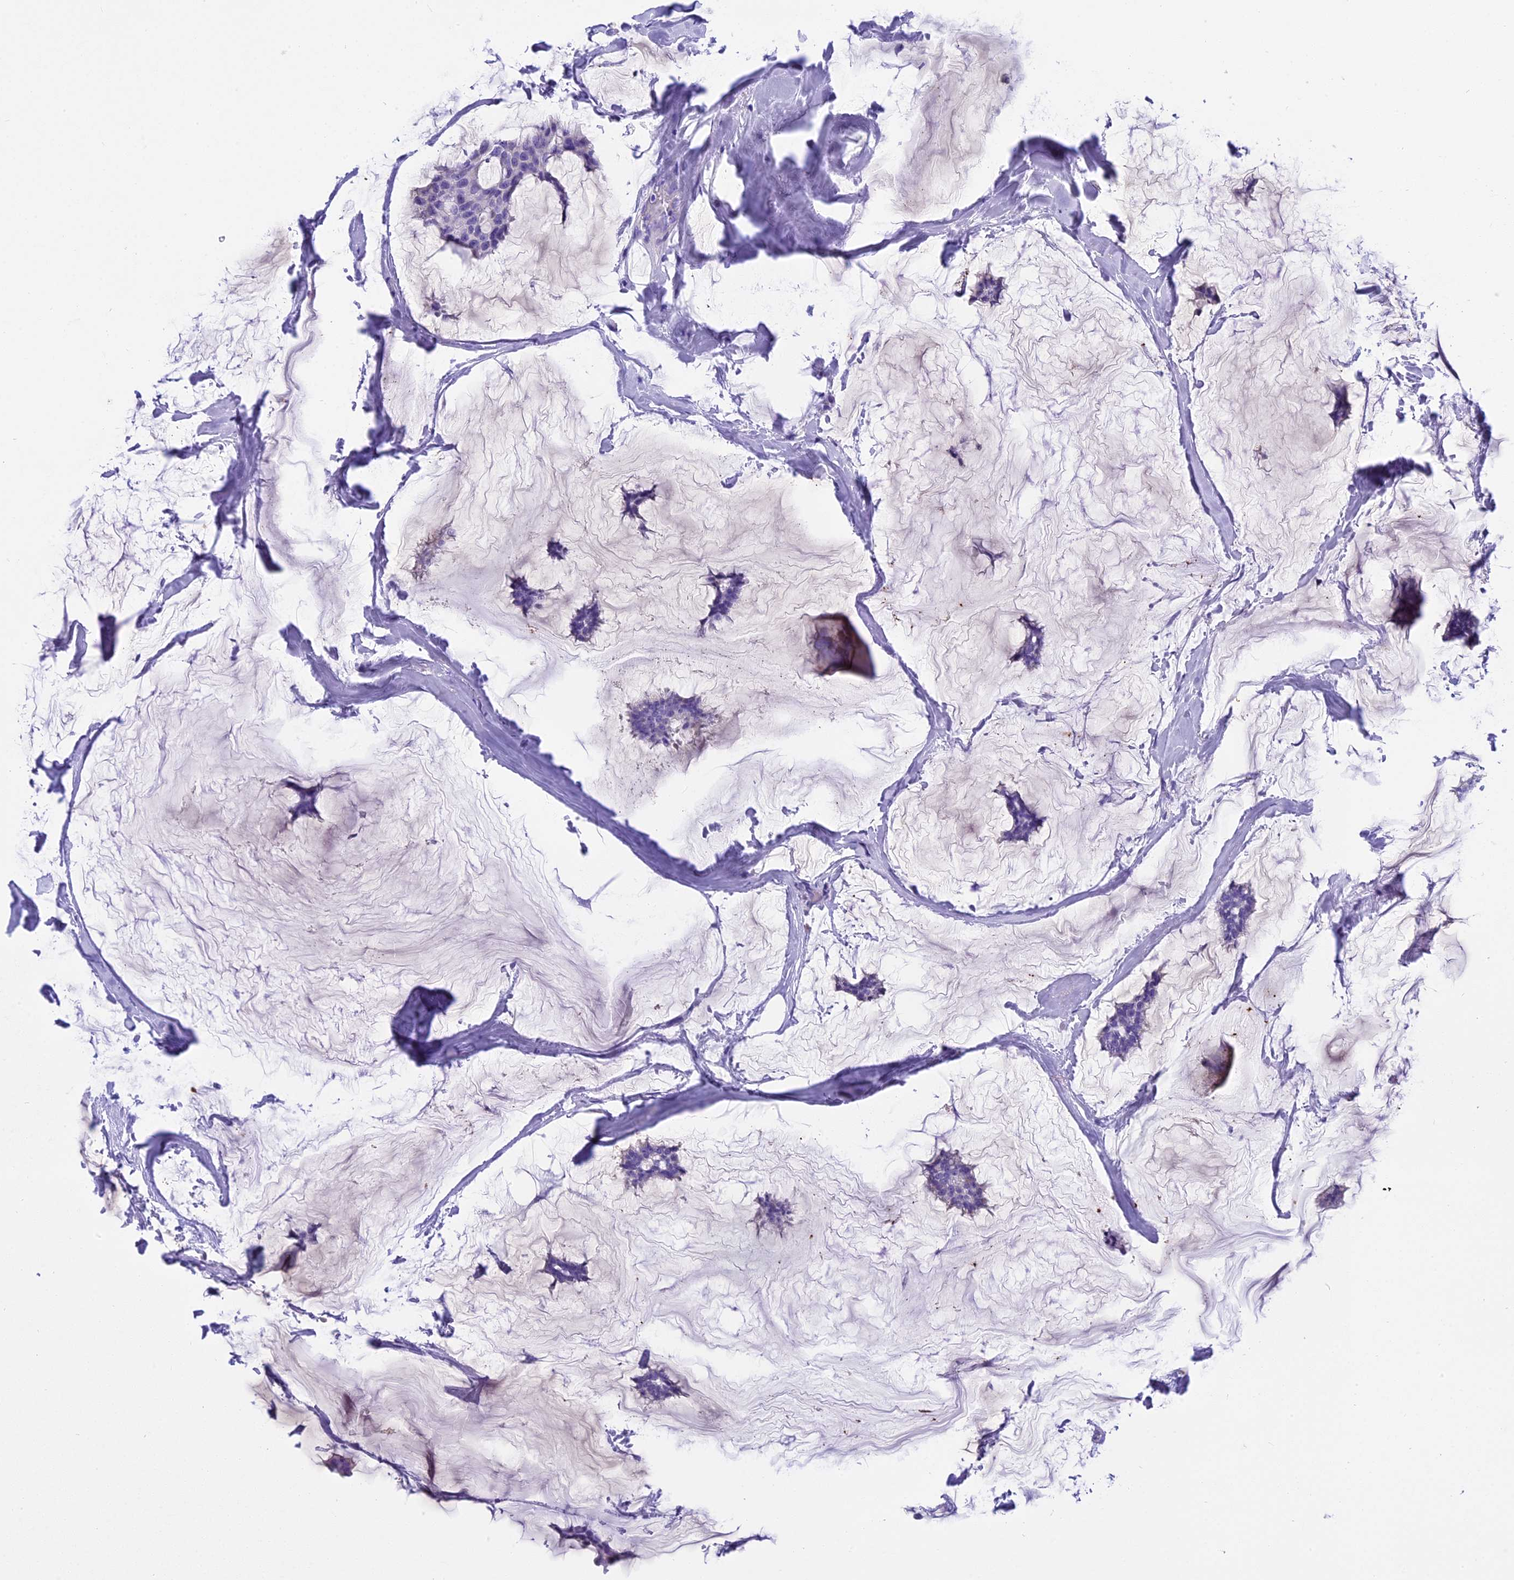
{"staining": {"intensity": "negative", "quantity": "none", "location": "none"}, "tissue": "breast cancer", "cell_type": "Tumor cells", "image_type": "cancer", "snomed": [{"axis": "morphology", "description": "Duct carcinoma"}, {"axis": "topography", "description": "Breast"}], "caption": "The image reveals no significant positivity in tumor cells of breast invasive ductal carcinoma. (DAB immunohistochemistry with hematoxylin counter stain).", "gene": "KCTD14", "patient": {"sex": "female", "age": 93}}